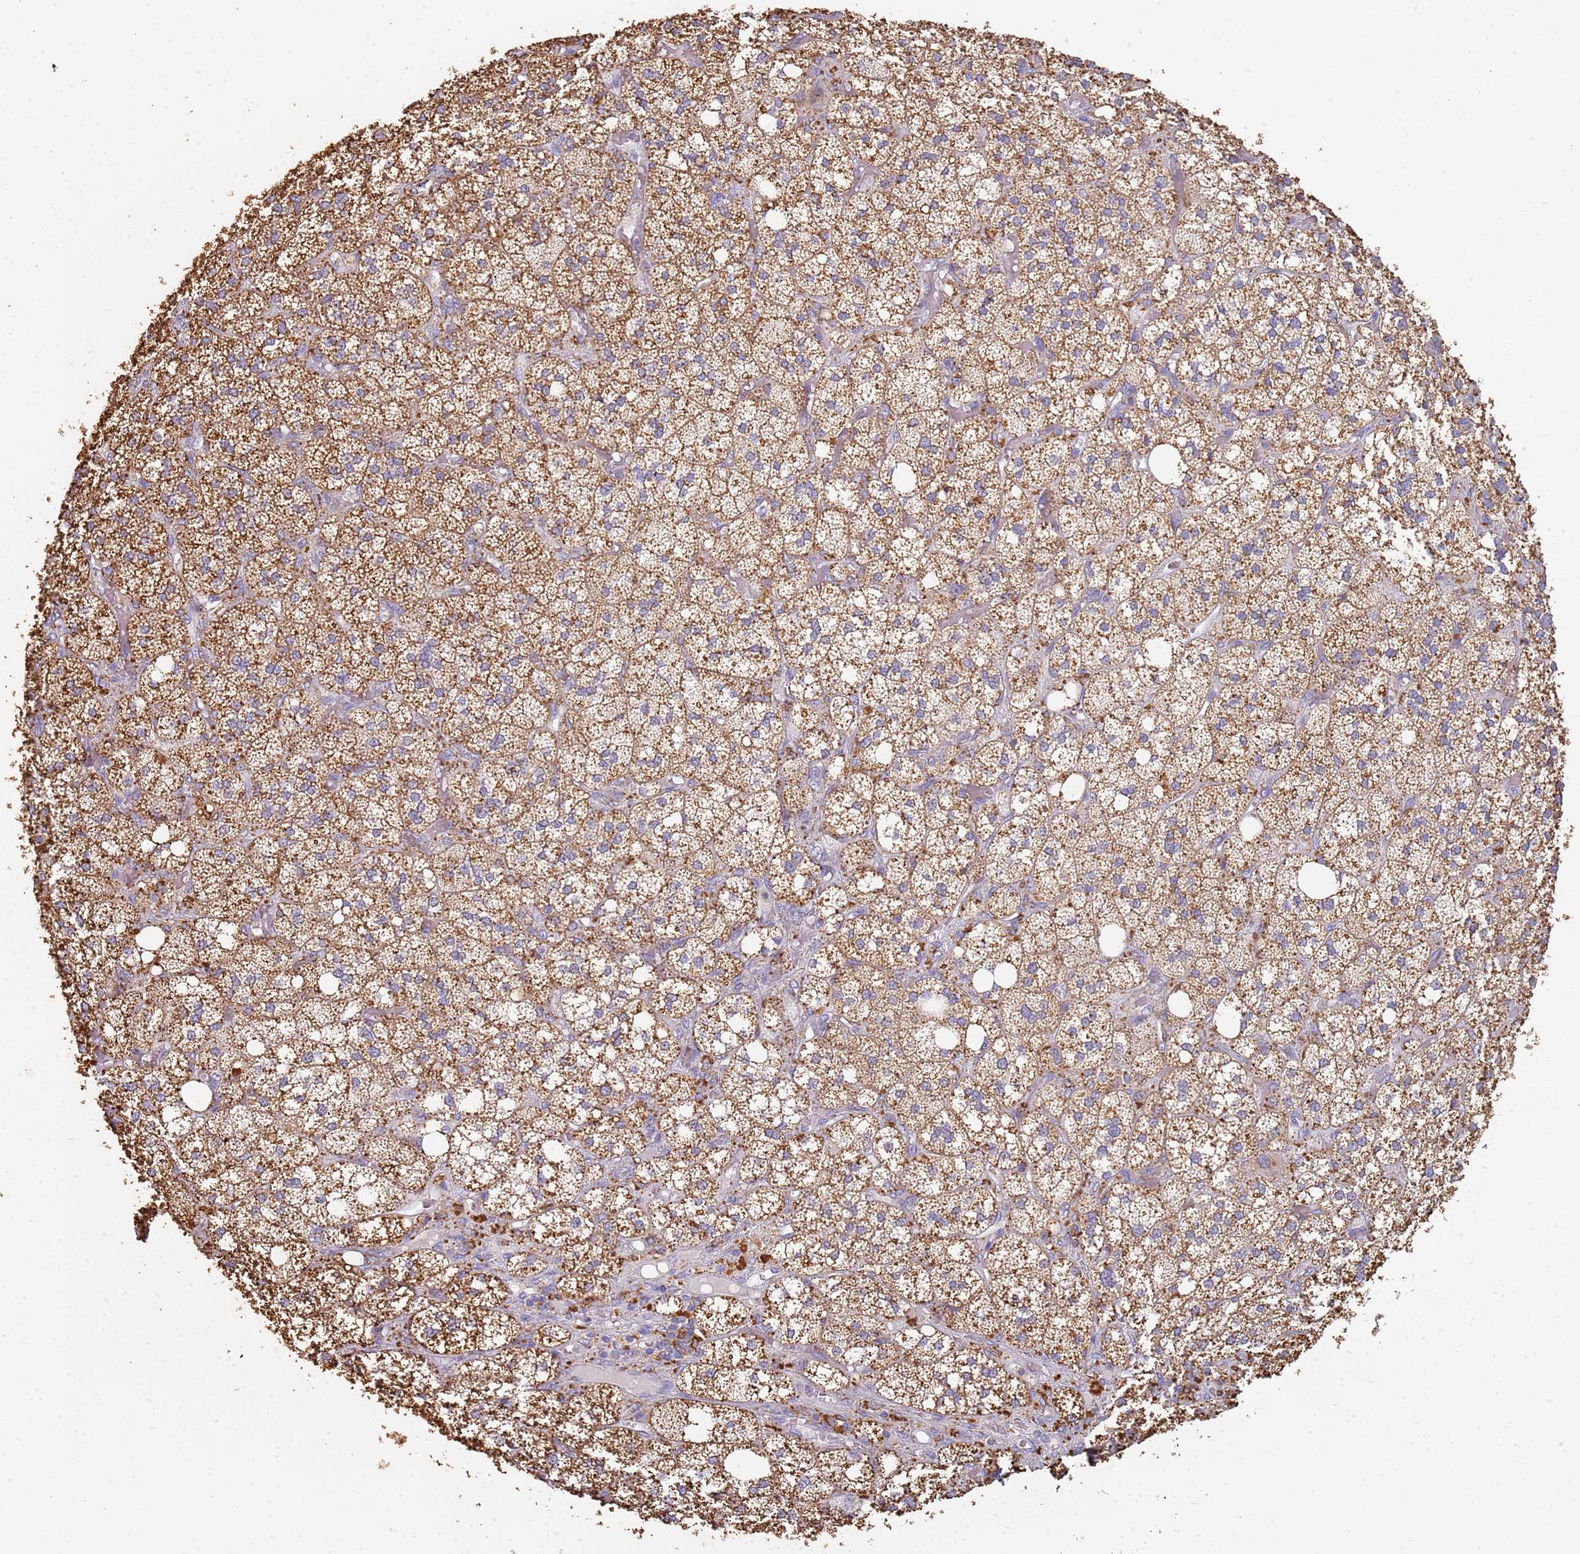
{"staining": {"intensity": "moderate", "quantity": ">75%", "location": "cytoplasmic/membranous"}, "tissue": "adrenal gland", "cell_type": "Glandular cells", "image_type": "normal", "snomed": [{"axis": "morphology", "description": "Normal tissue, NOS"}, {"axis": "topography", "description": "Adrenal gland"}], "caption": "Glandular cells reveal medium levels of moderate cytoplasmic/membranous positivity in approximately >75% of cells in normal human adrenal gland. The staining was performed using DAB (3,3'-diaminobenzidine) to visualize the protein expression in brown, while the nuclei were stained in blue with hematoxylin (Magnification: 20x).", "gene": "TMEM229B", "patient": {"sex": "male", "age": 61}}